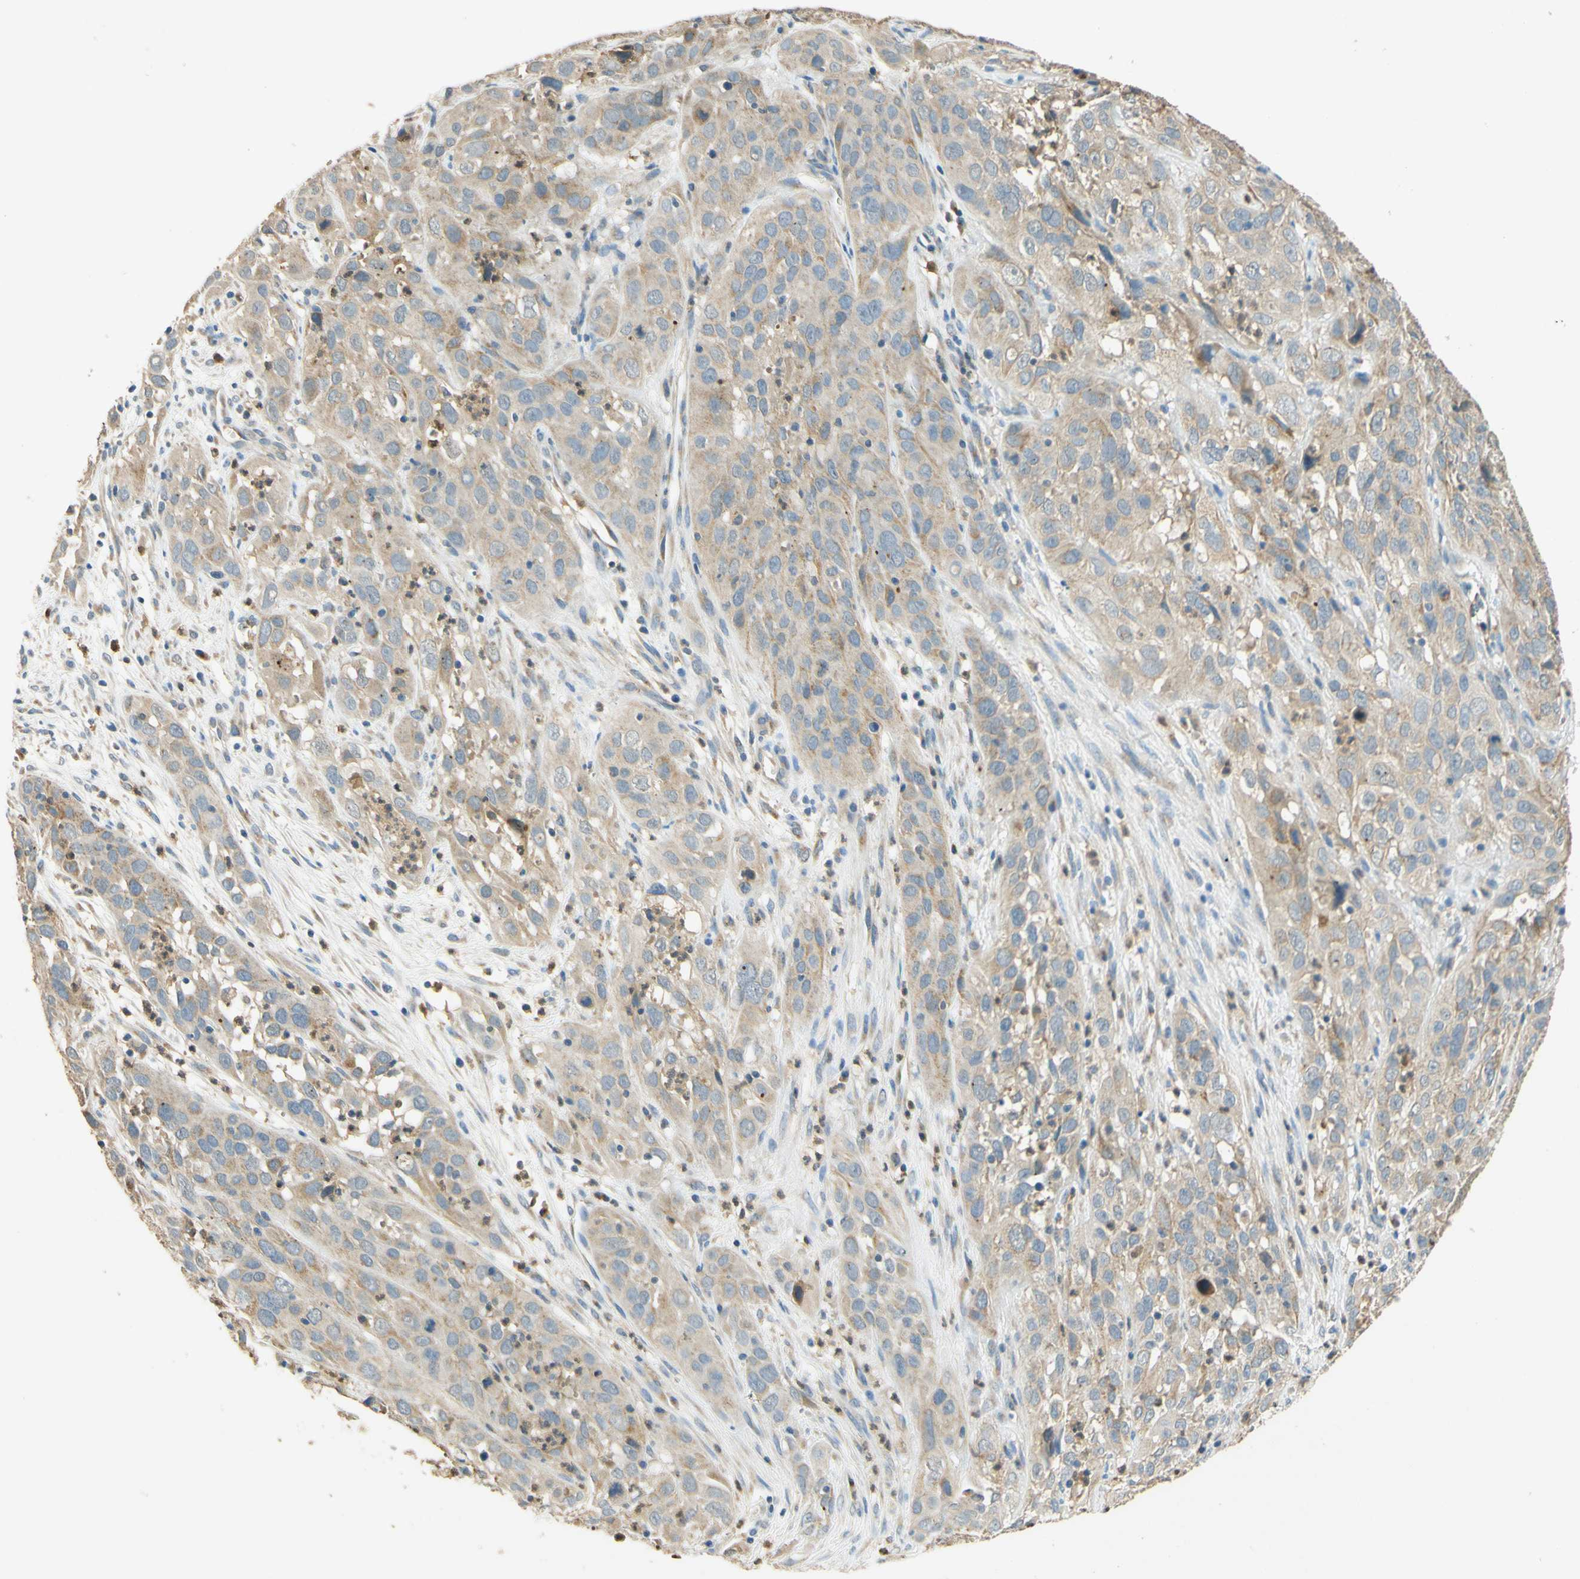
{"staining": {"intensity": "weak", "quantity": ">75%", "location": "cytoplasmic/membranous"}, "tissue": "cervical cancer", "cell_type": "Tumor cells", "image_type": "cancer", "snomed": [{"axis": "morphology", "description": "Squamous cell carcinoma, NOS"}, {"axis": "topography", "description": "Cervix"}], "caption": "Protein staining of cervical cancer tissue demonstrates weak cytoplasmic/membranous staining in about >75% of tumor cells. (Brightfield microscopy of DAB IHC at high magnification).", "gene": "ENTREP2", "patient": {"sex": "female", "age": 32}}